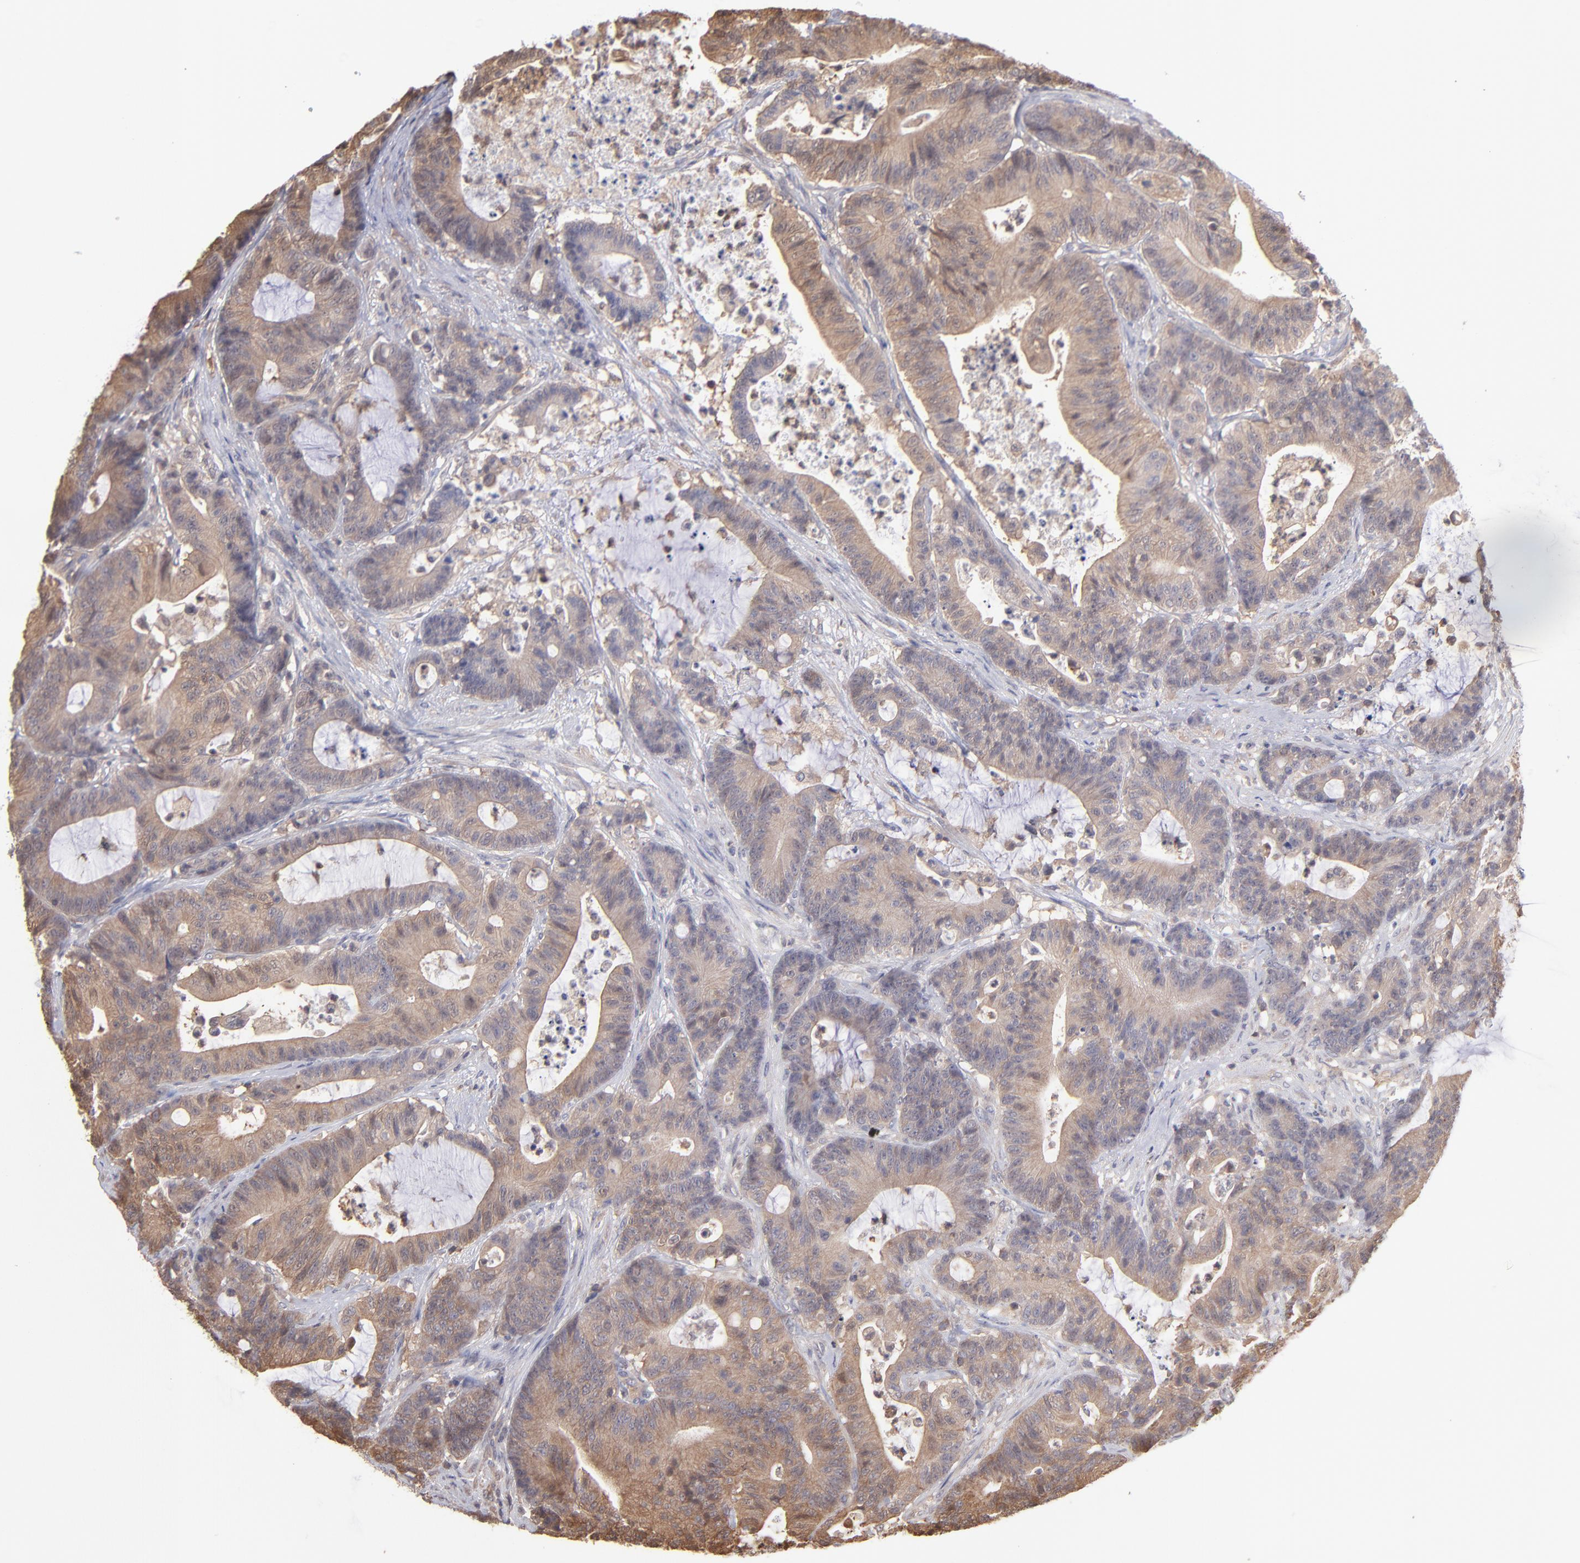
{"staining": {"intensity": "moderate", "quantity": ">75%", "location": "cytoplasmic/membranous"}, "tissue": "colorectal cancer", "cell_type": "Tumor cells", "image_type": "cancer", "snomed": [{"axis": "morphology", "description": "Adenocarcinoma, NOS"}, {"axis": "topography", "description": "Colon"}], "caption": "This is an image of IHC staining of colorectal cancer, which shows moderate positivity in the cytoplasmic/membranous of tumor cells.", "gene": "MAP2K2", "patient": {"sex": "female", "age": 84}}